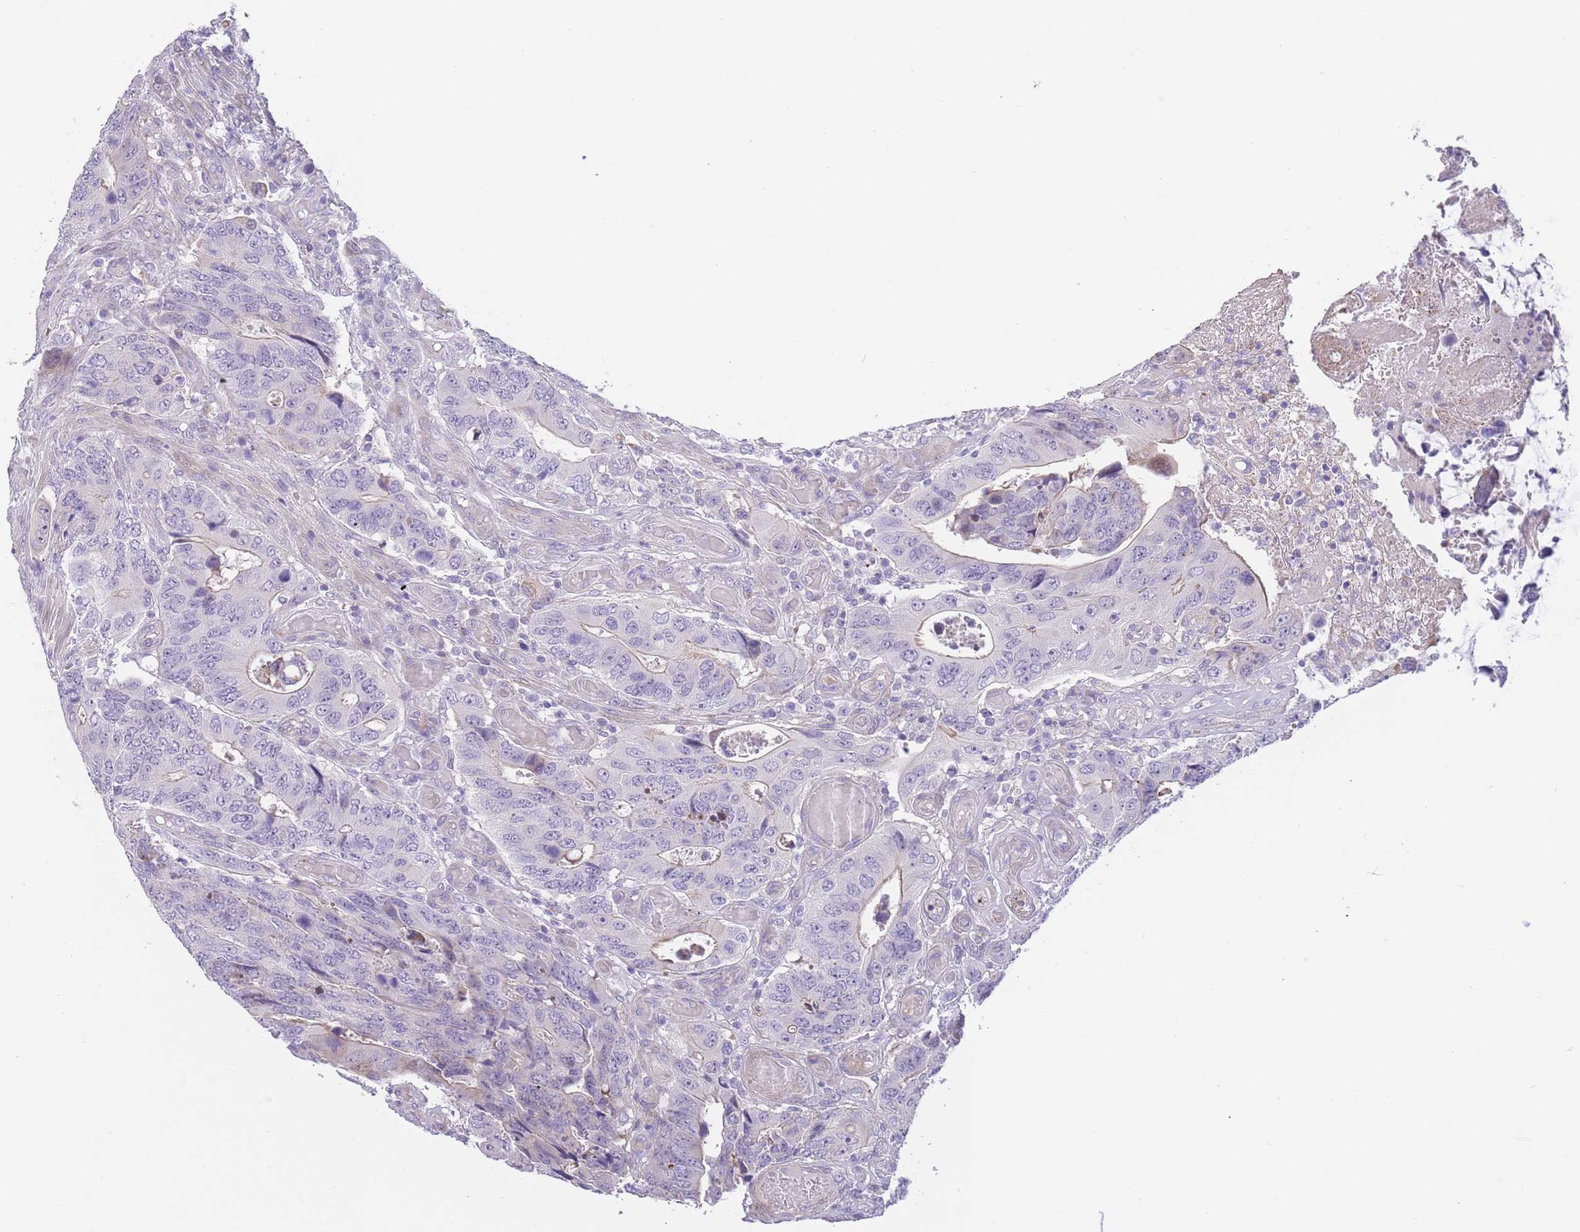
{"staining": {"intensity": "negative", "quantity": "none", "location": "none"}, "tissue": "colorectal cancer", "cell_type": "Tumor cells", "image_type": "cancer", "snomed": [{"axis": "morphology", "description": "Adenocarcinoma, NOS"}, {"axis": "topography", "description": "Colon"}], "caption": "An immunohistochemistry (IHC) histopathology image of adenocarcinoma (colorectal) is shown. There is no staining in tumor cells of adenocarcinoma (colorectal).", "gene": "IMPG1", "patient": {"sex": "male", "age": 87}}